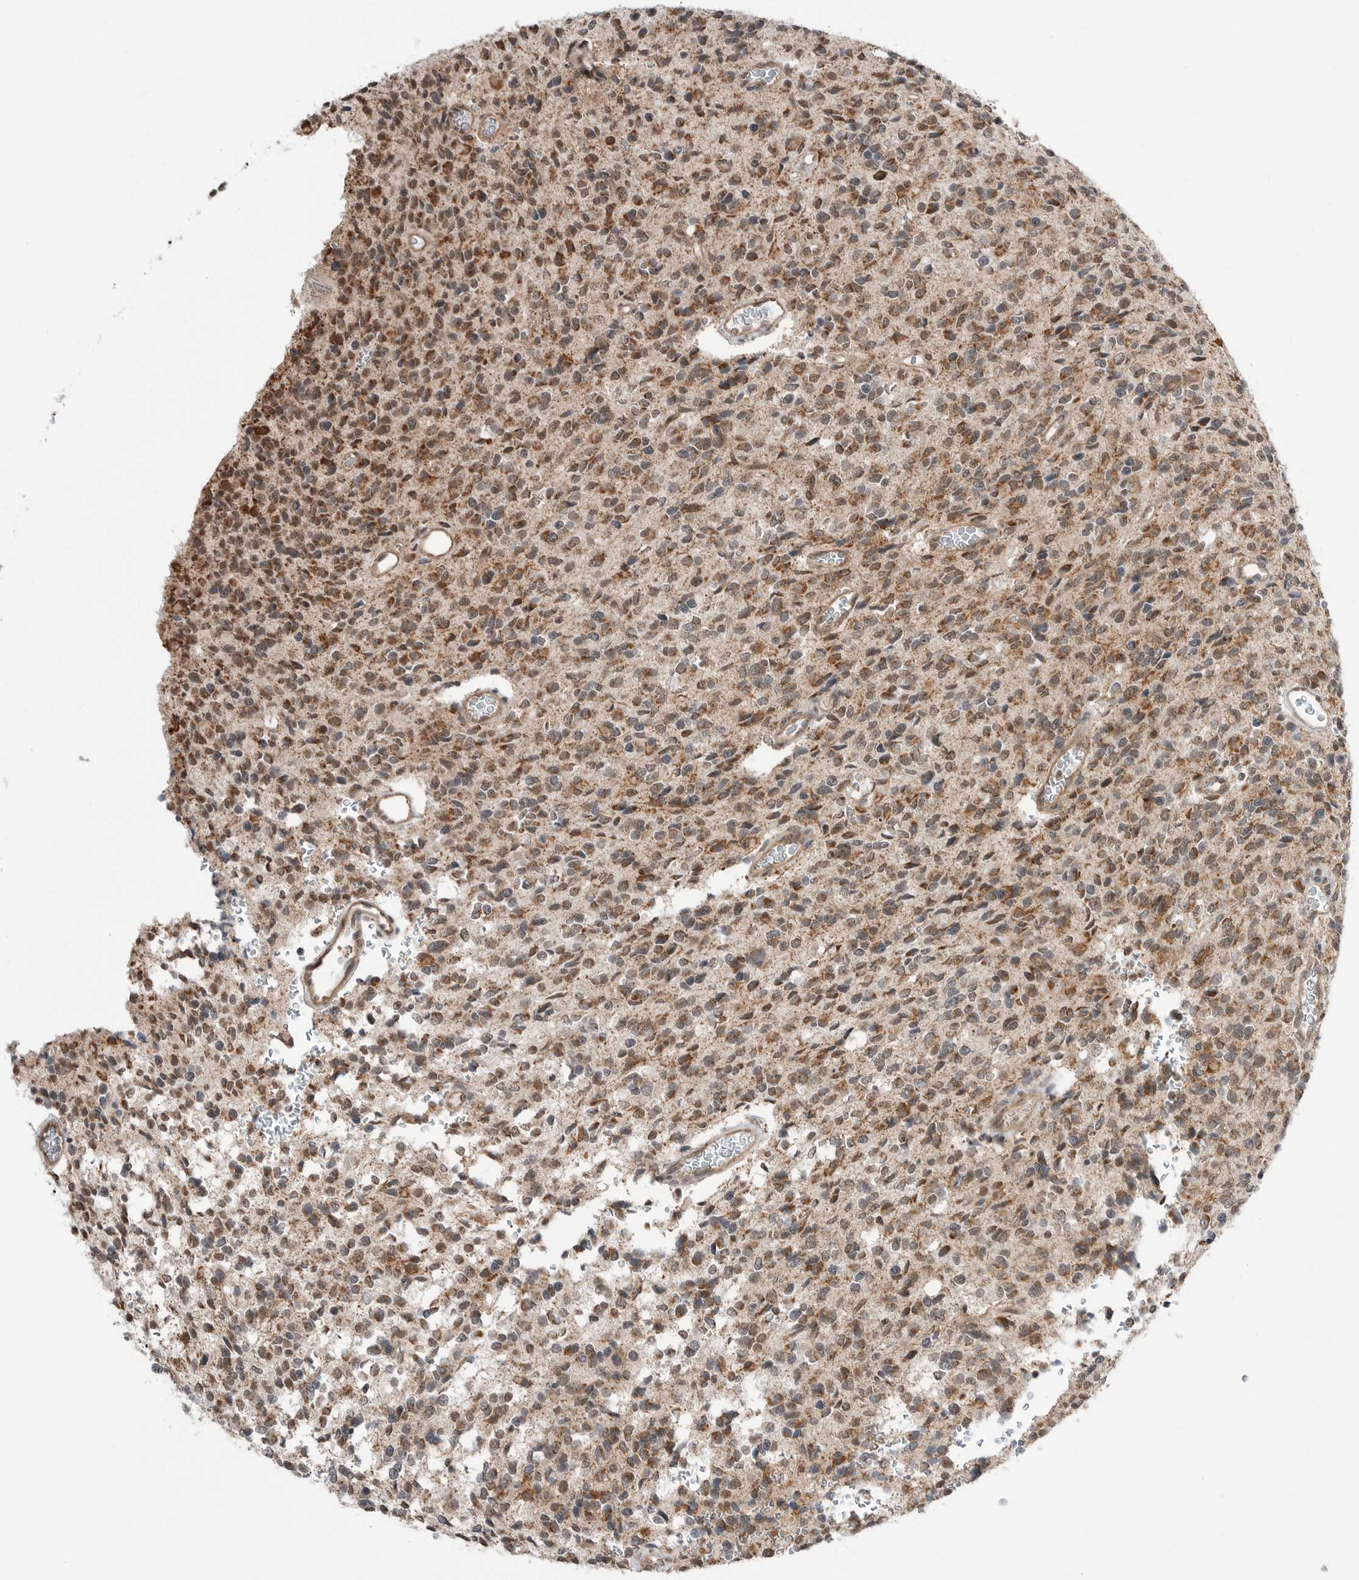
{"staining": {"intensity": "moderate", "quantity": ">75%", "location": "cytoplasmic/membranous"}, "tissue": "glioma", "cell_type": "Tumor cells", "image_type": "cancer", "snomed": [{"axis": "morphology", "description": "Glioma, malignant, High grade"}, {"axis": "topography", "description": "Brain"}], "caption": "Moderate cytoplasmic/membranous expression is appreciated in about >75% of tumor cells in glioma. (IHC, brightfield microscopy, high magnification).", "gene": "NTAQ1", "patient": {"sex": "male", "age": 34}}